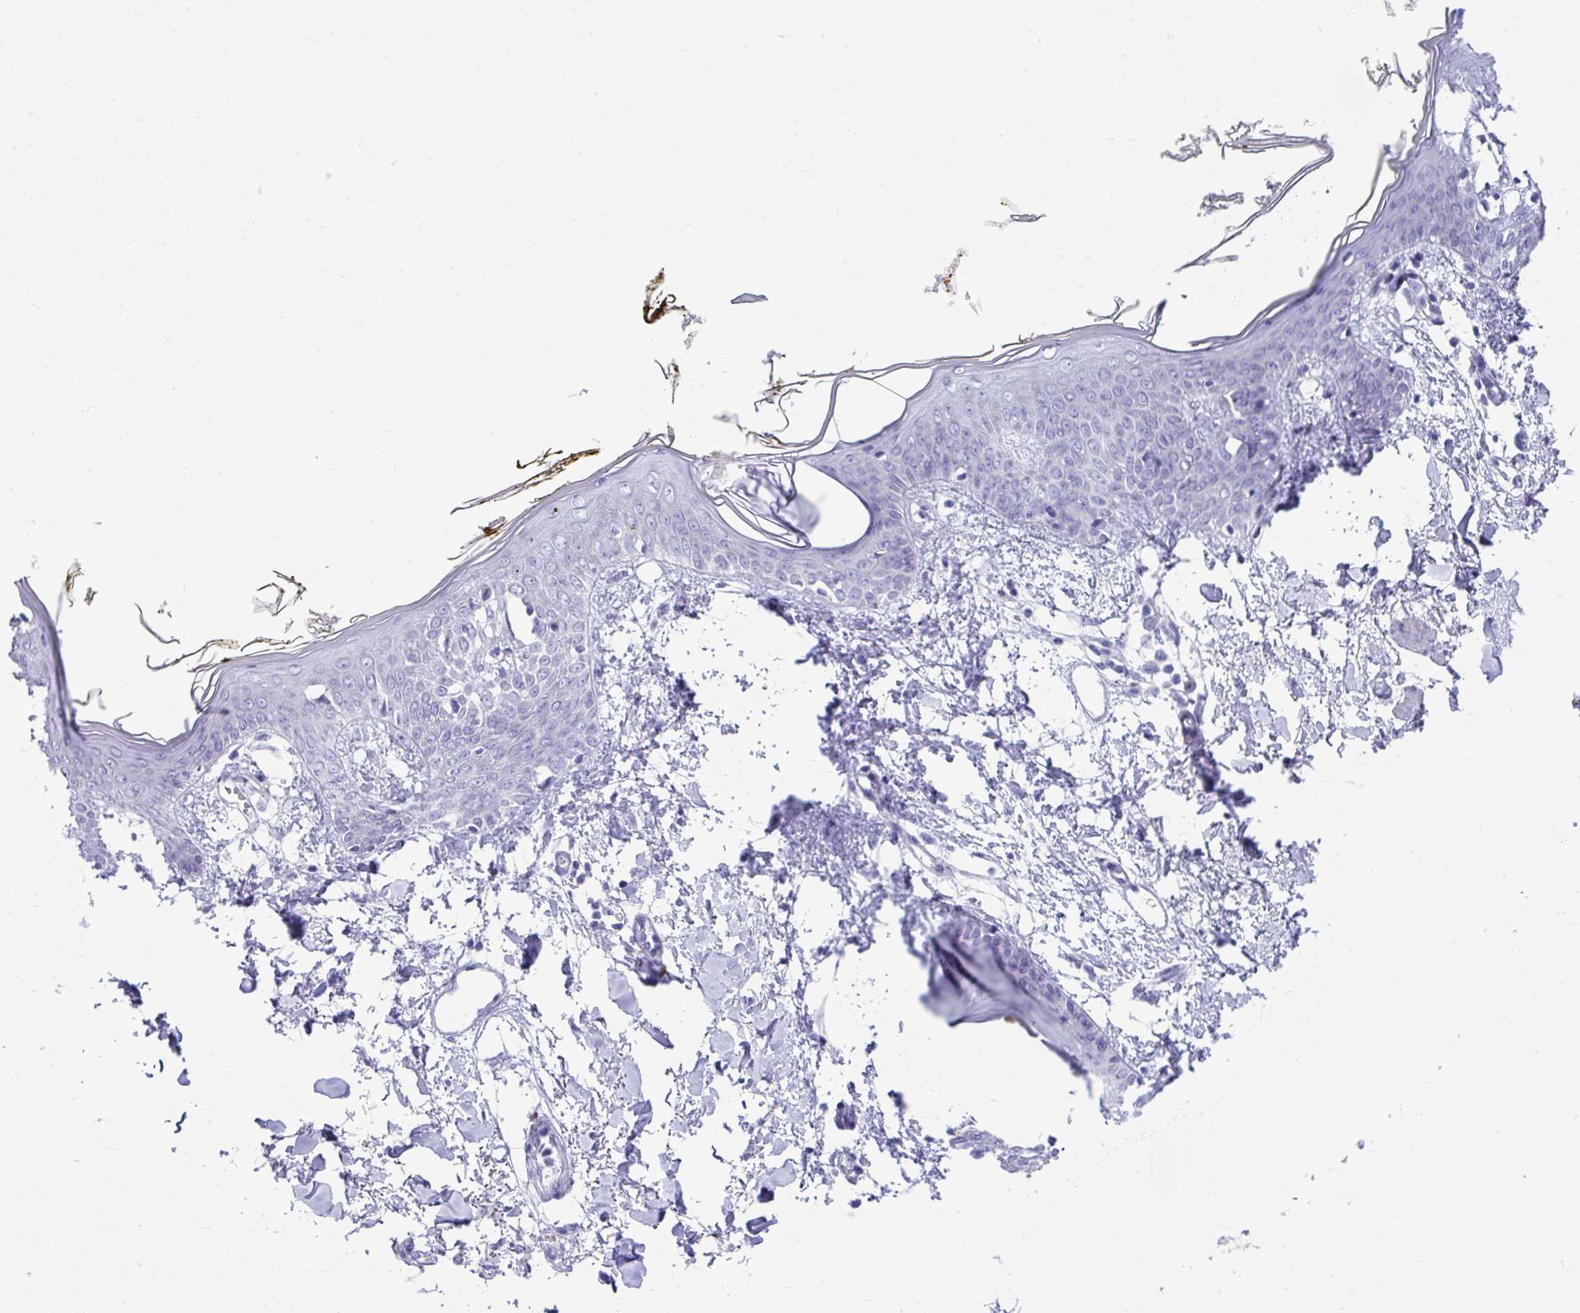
{"staining": {"intensity": "negative", "quantity": "none", "location": "none"}, "tissue": "skin", "cell_type": "Fibroblasts", "image_type": "normal", "snomed": [{"axis": "morphology", "description": "Normal tissue, NOS"}, {"axis": "topography", "description": "Skin"}], "caption": "The immunohistochemistry (IHC) image has no significant staining in fibroblasts of skin.", "gene": "ISL1", "patient": {"sex": "female", "age": 34}}